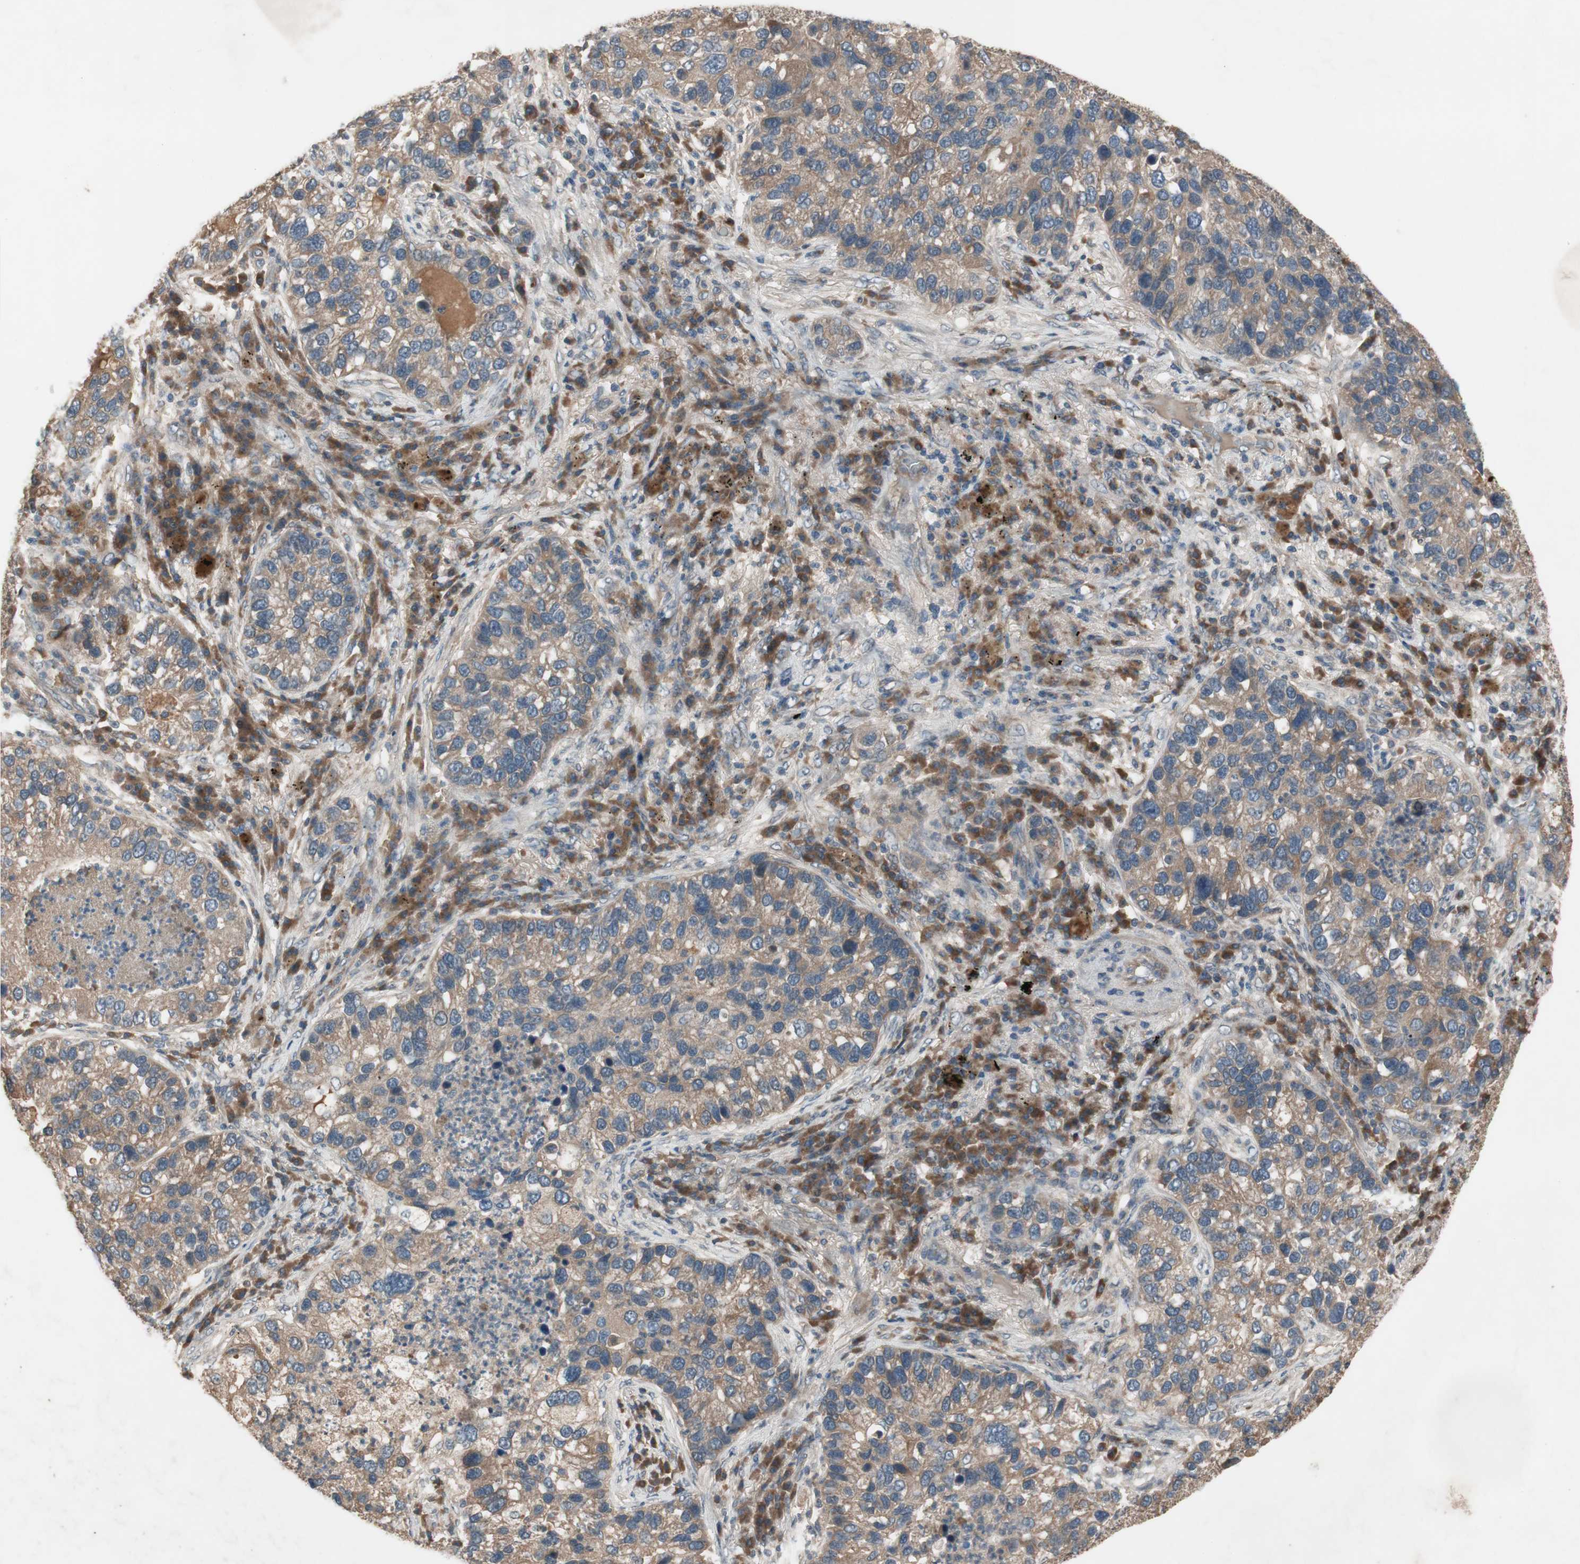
{"staining": {"intensity": "moderate", "quantity": ">75%", "location": "cytoplasmic/membranous"}, "tissue": "lung cancer", "cell_type": "Tumor cells", "image_type": "cancer", "snomed": [{"axis": "morphology", "description": "Normal tissue, NOS"}, {"axis": "morphology", "description": "Adenocarcinoma, NOS"}, {"axis": "topography", "description": "Bronchus"}, {"axis": "topography", "description": "Lung"}], "caption": "Approximately >75% of tumor cells in adenocarcinoma (lung) exhibit moderate cytoplasmic/membranous protein expression as visualized by brown immunohistochemical staining.", "gene": "NSF", "patient": {"sex": "male", "age": 54}}